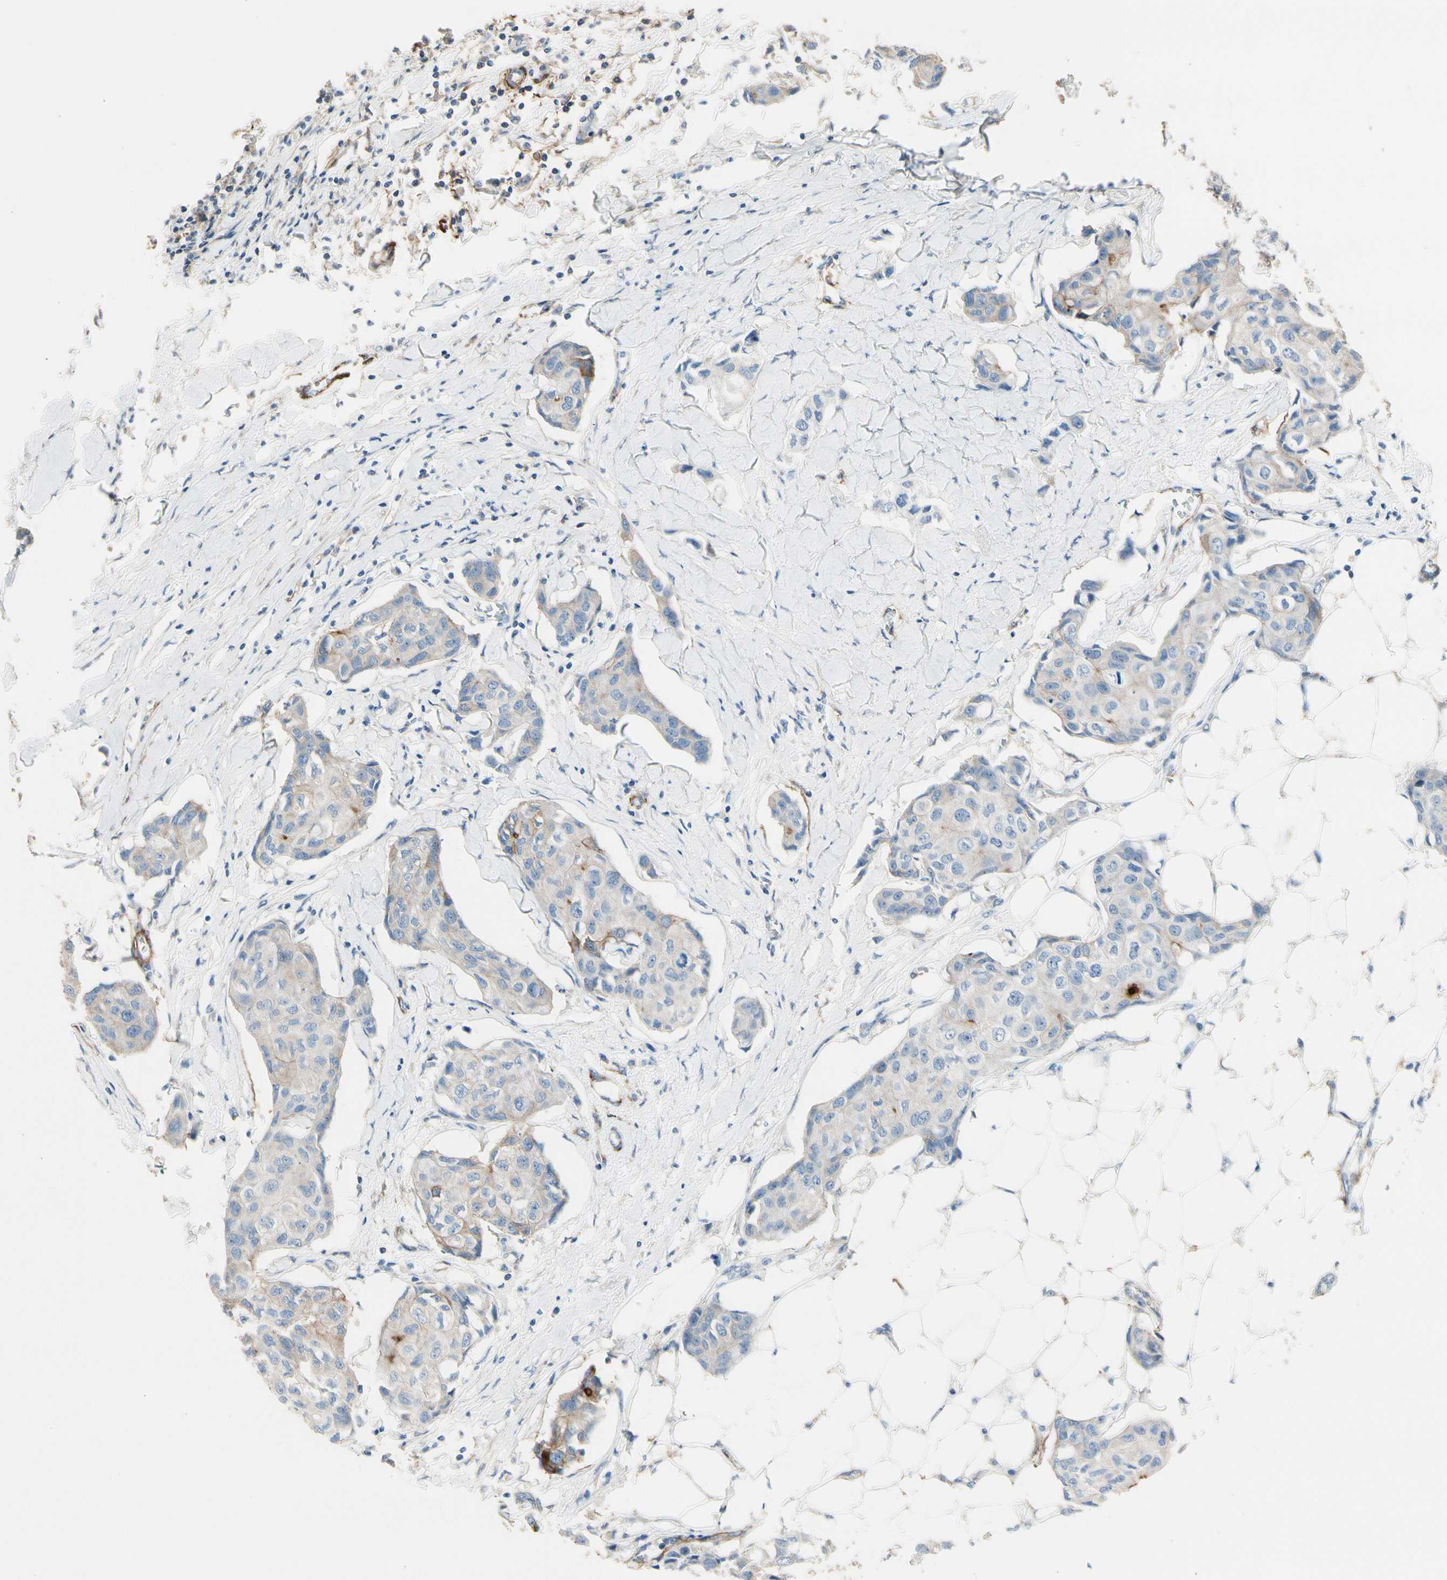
{"staining": {"intensity": "weak", "quantity": ">75%", "location": "cytoplasmic/membranous"}, "tissue": "breast cancer", "cell_type": "Tumor cells", "image_type": "cancer", "snomed": [{"axis": "morphology", "description": "Duct carcinoma"}, {"axis": "topography", "description": "Breast"}], "caption": "Breast invasive ductal carcinoma stained with immunohistochemistry (IHC) exhibits weak cytoplasmic/membranous staining in about >75% of tumor cells.", "gene": "SUSD2", "patient": {"sex": "female", "age": 80}}